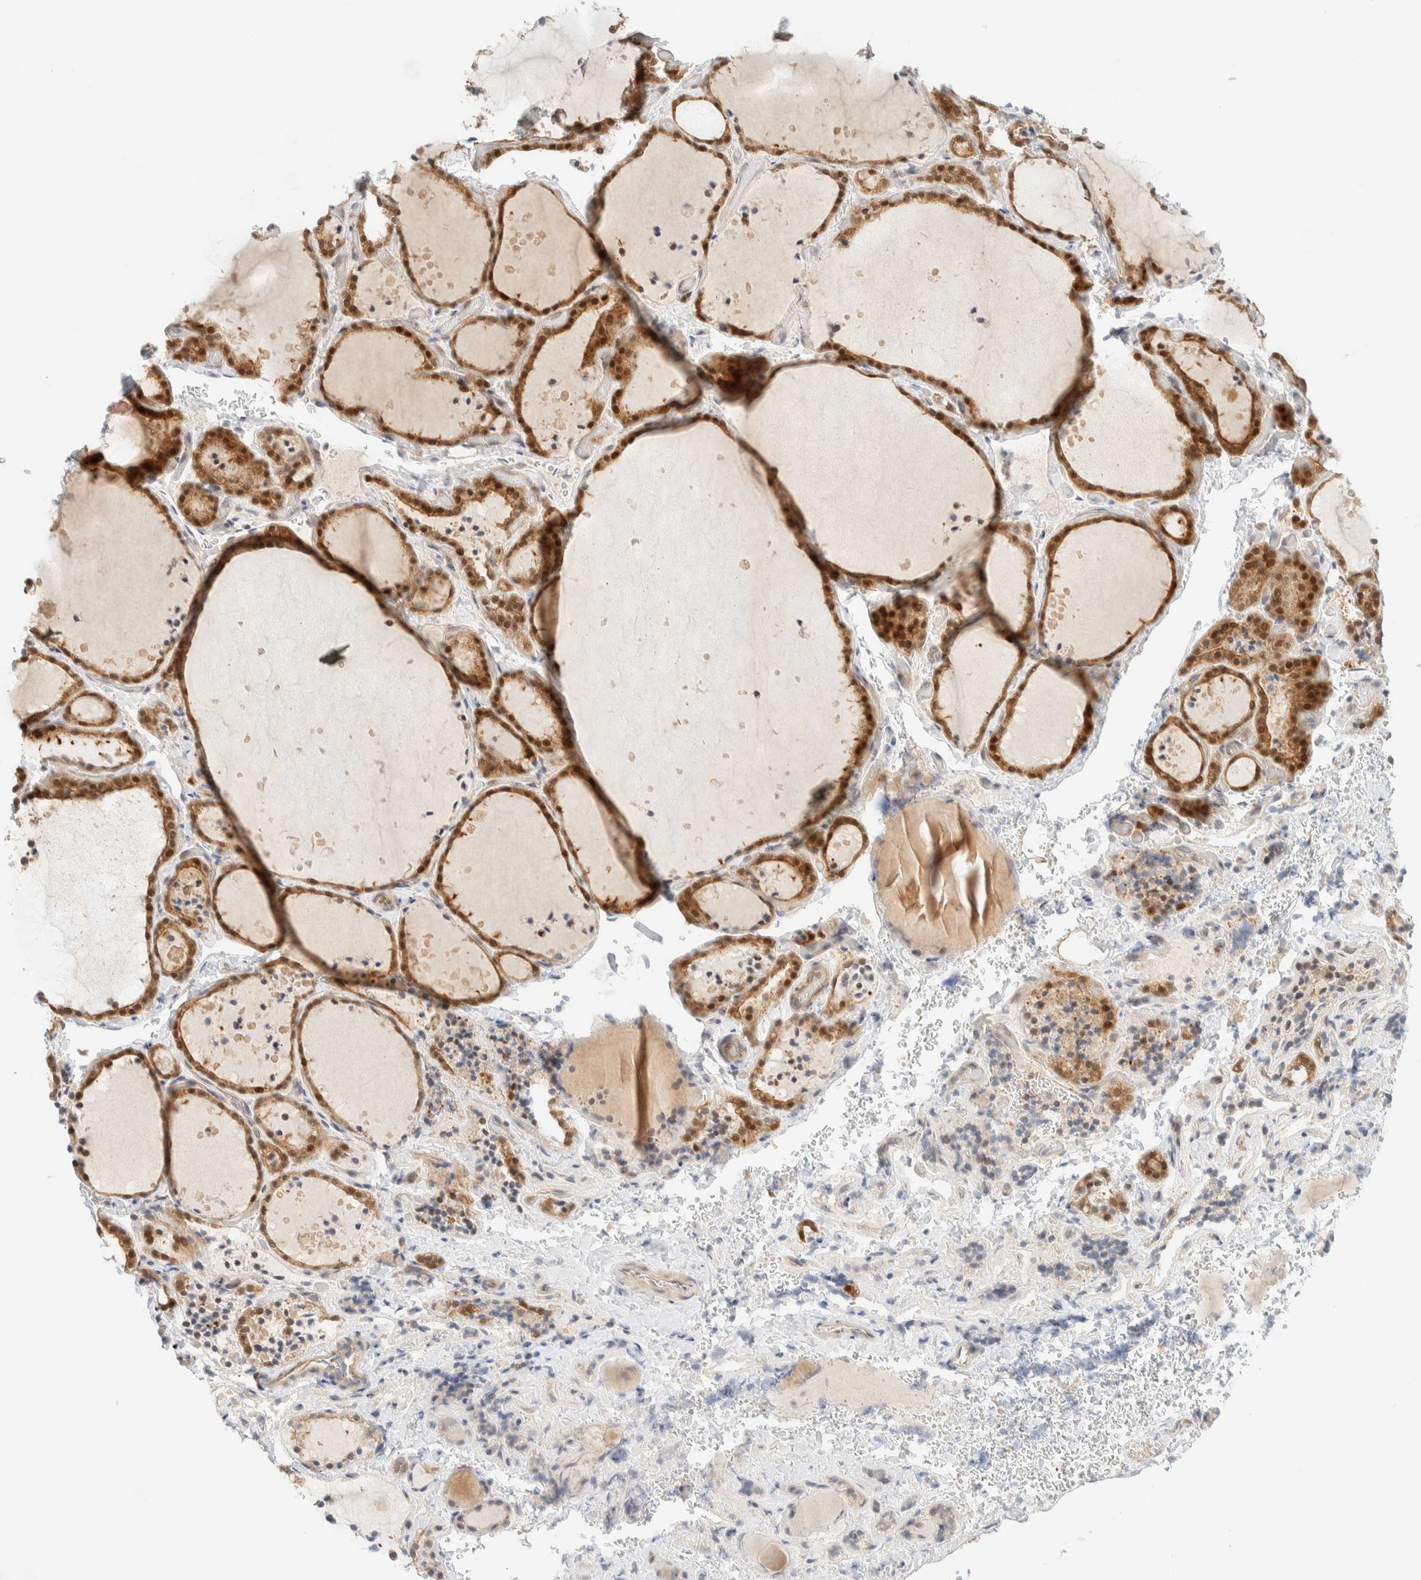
{"staining": {"intensity": "moderate", "quantity": ">75%", "location": "cytoplasmic/membranous,nuclear"}, "tissue": "thyroid gland", "cell_type": "Glandular cells", "image_type": "normal", "snomed": [{"axis": "morphology", "description": "Normal tissue, NOS"}, {"axis": "topography", "description": "Thyroid gland"}], "caption": "This image reveals immunohistochemistry staining of normal thyroid gland, with medium moderate cytoplasmic/membranous,nuclear positivity in approximately >75% of glandular cells.", "gene": "PCYT2", "patient": {"sex": "female", "age": 44}}